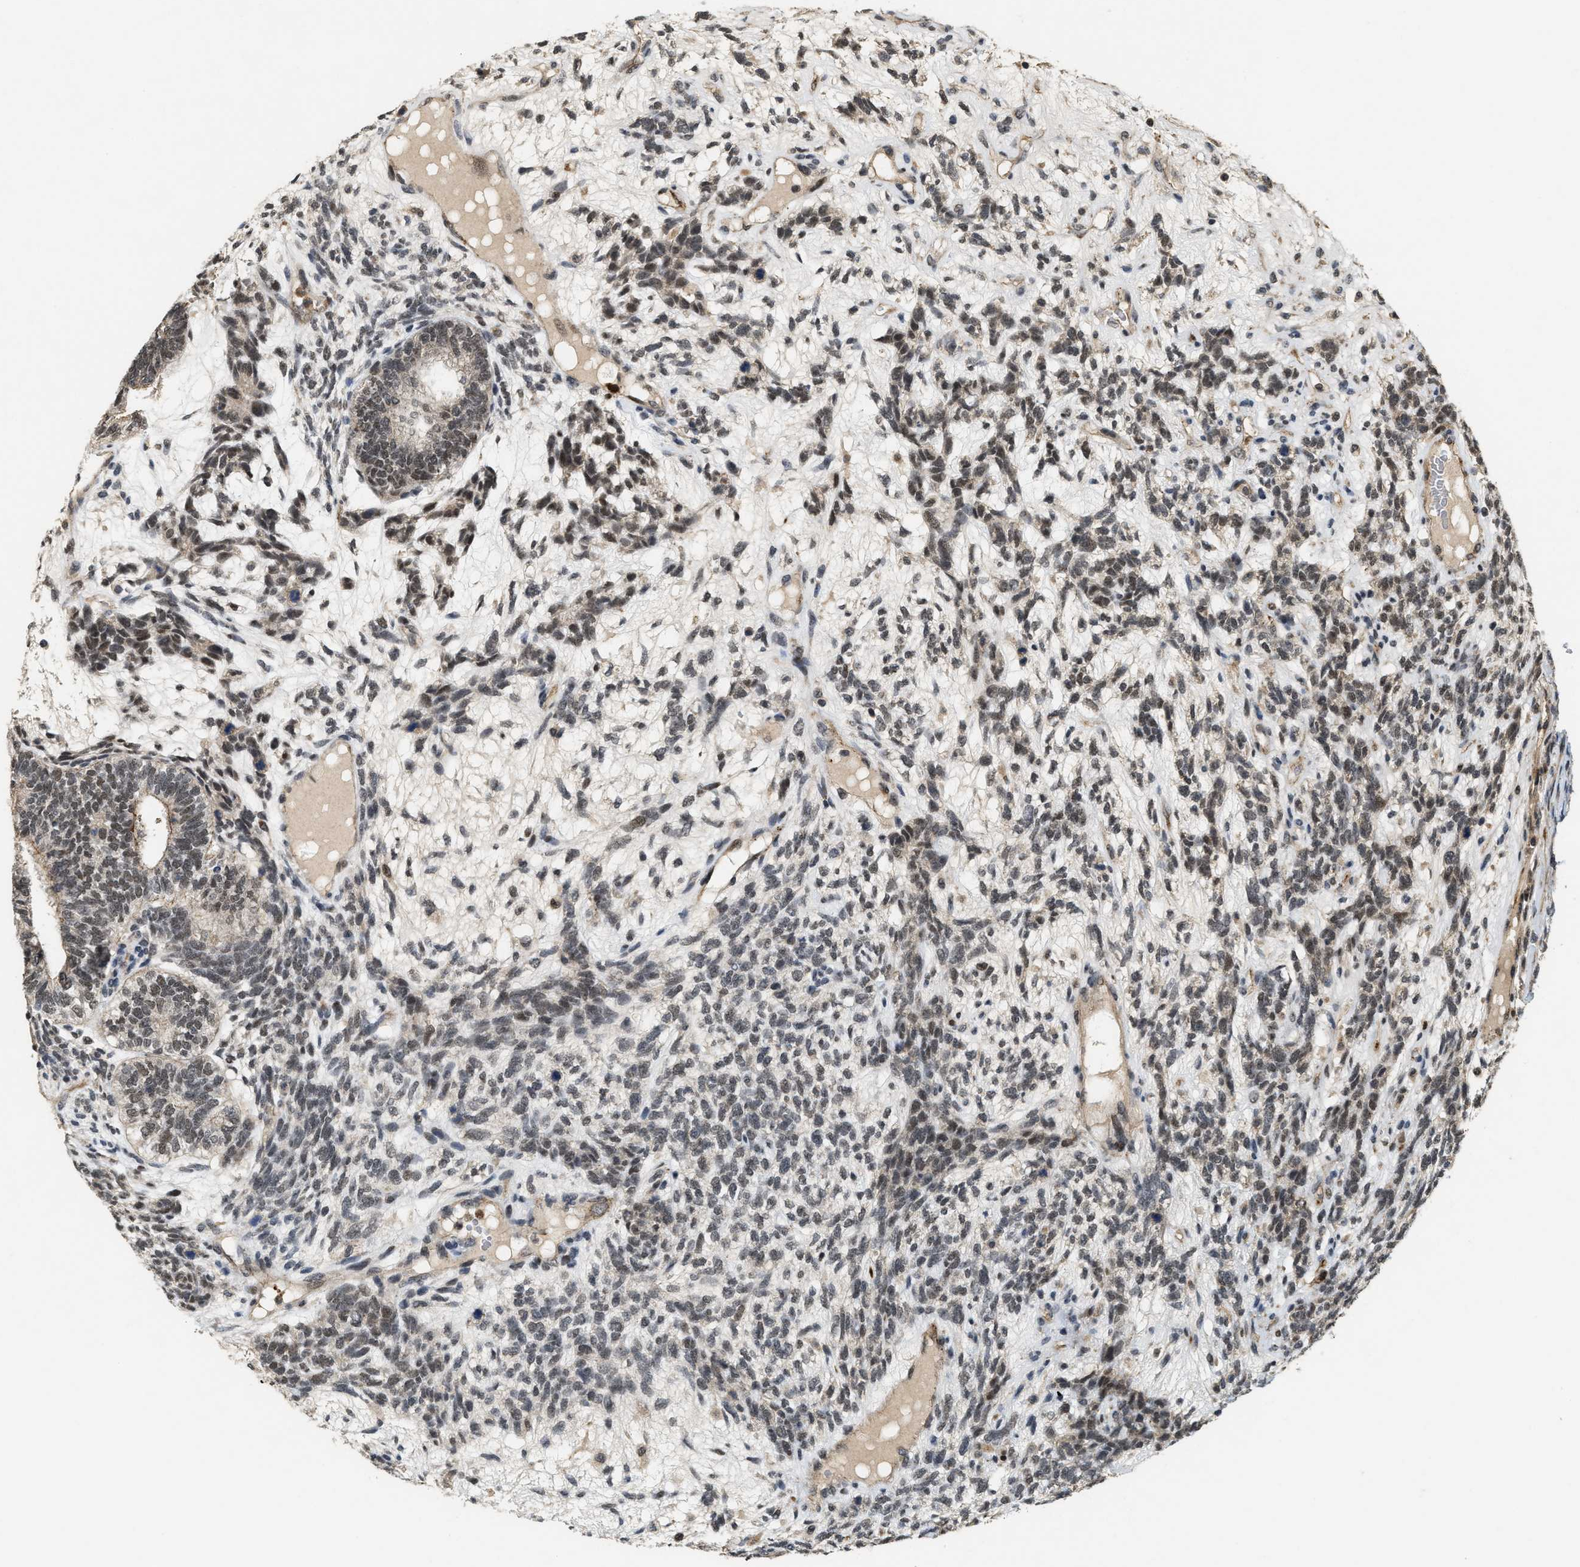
{"staining": {"intensity": "weak", "quantity": "<25%", "location": "nuclear"}, "tissue": "testis cancer", "cell_type": "Tumor cells", "image_type": "cancer", "snomed": [{"axis": "morphology", "description": "Seminoma, NOS"}, {"axis": "topography", "description": "Testis"}], "caption": "Immunohistochemical staining of seminoma (testis) exhibits no significant staining in tumor cells.", "gene": "DPF2", "patient": {"sex": "male", "age": 28}}